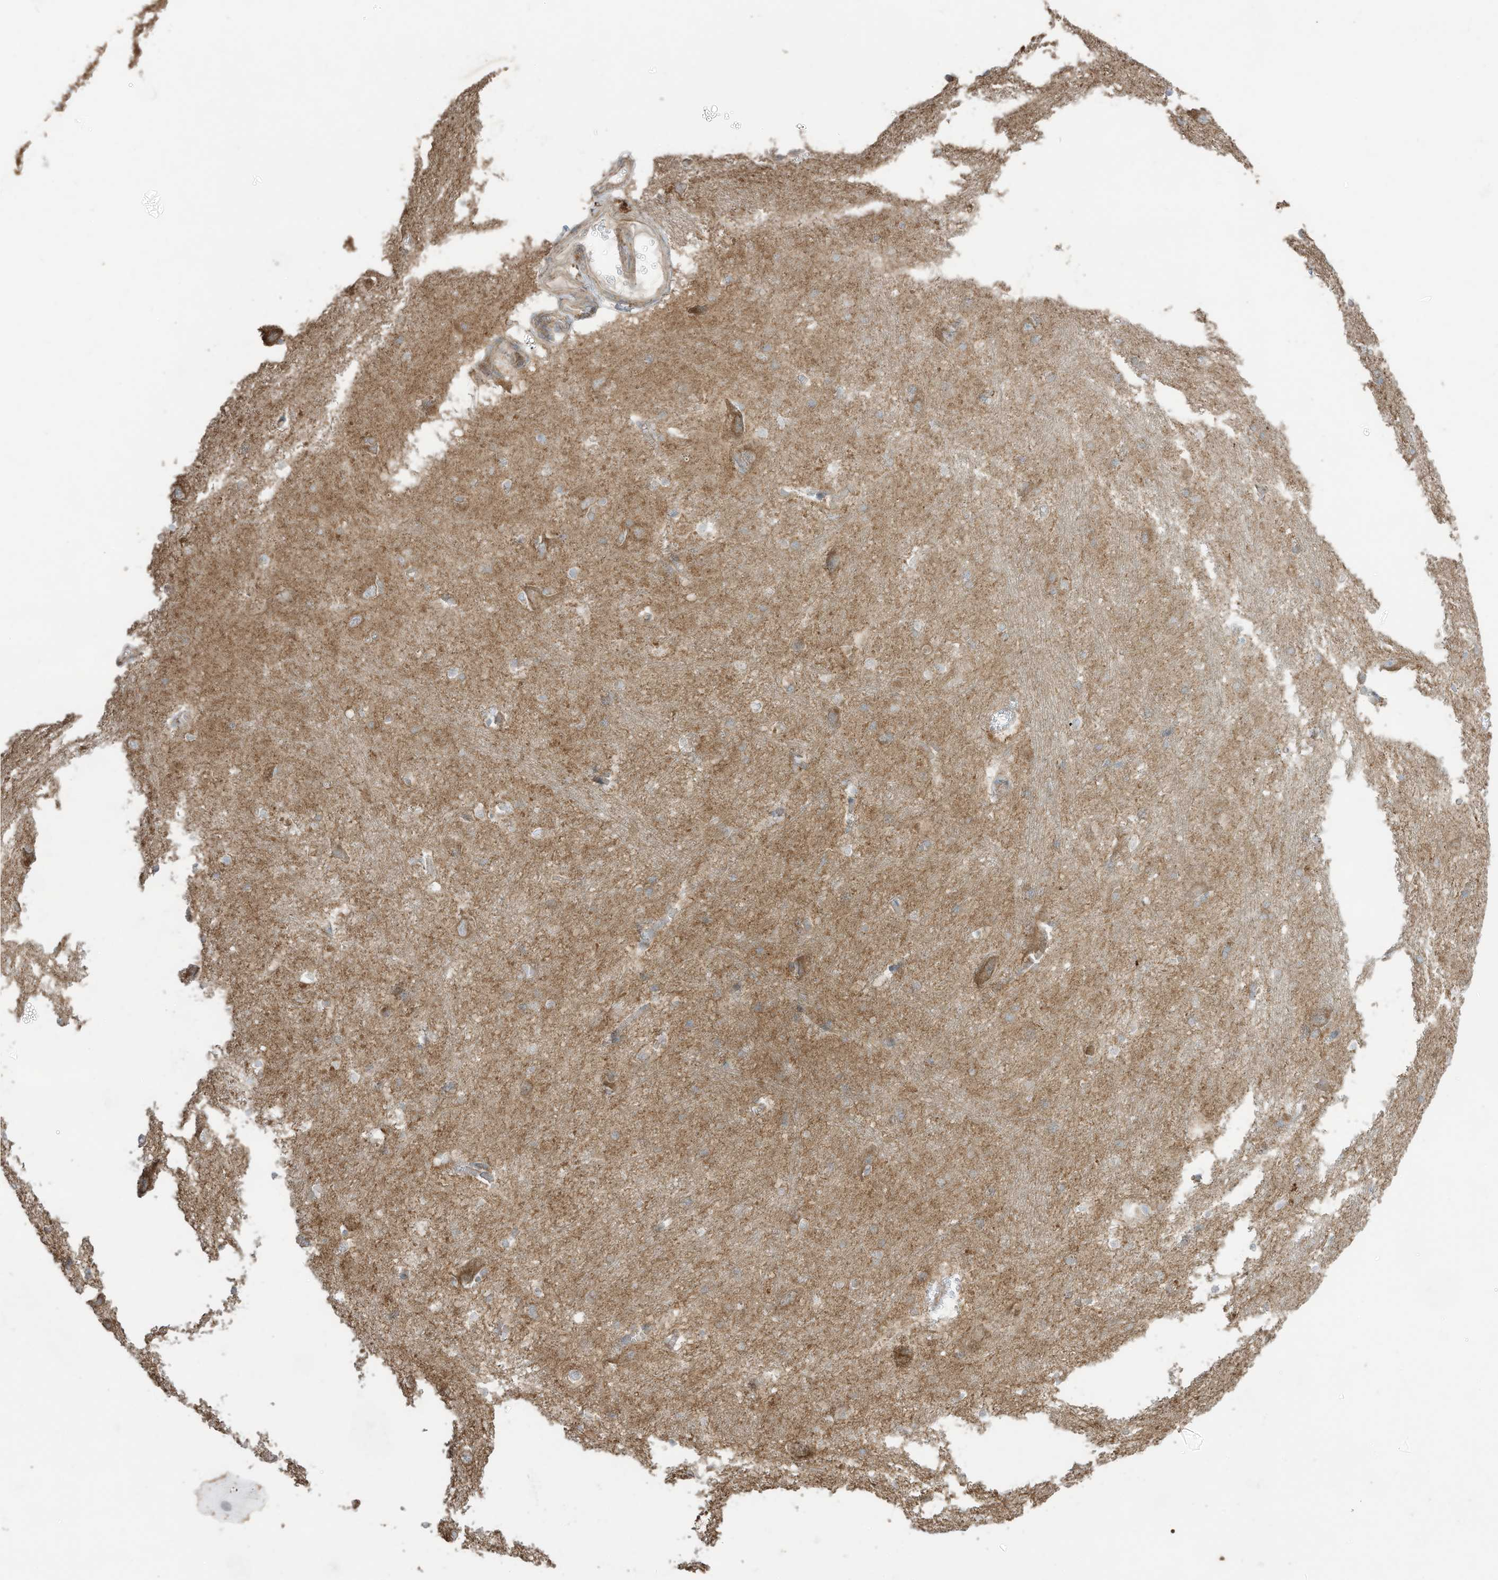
{"staining": {"intensity": "weak", "quantity": "<25%", "location": "cytoplasmic/membranous"}, "tissue": "caudate", "cell_type": "Glial cells", "image_type": "normal", "snomed": [{"axis": "morphology", "description": "Normal tissue, NOS"}, {"axis": "topography", "description": "Lateral ventricle wall"}], "caption": "Micrograph shows no protein staining in glial cells of benign caudate. (IHC, brightfield microscopy, high magnification).", "gene": "CGAS", "patient": {"sex": "male", "age": 37}}